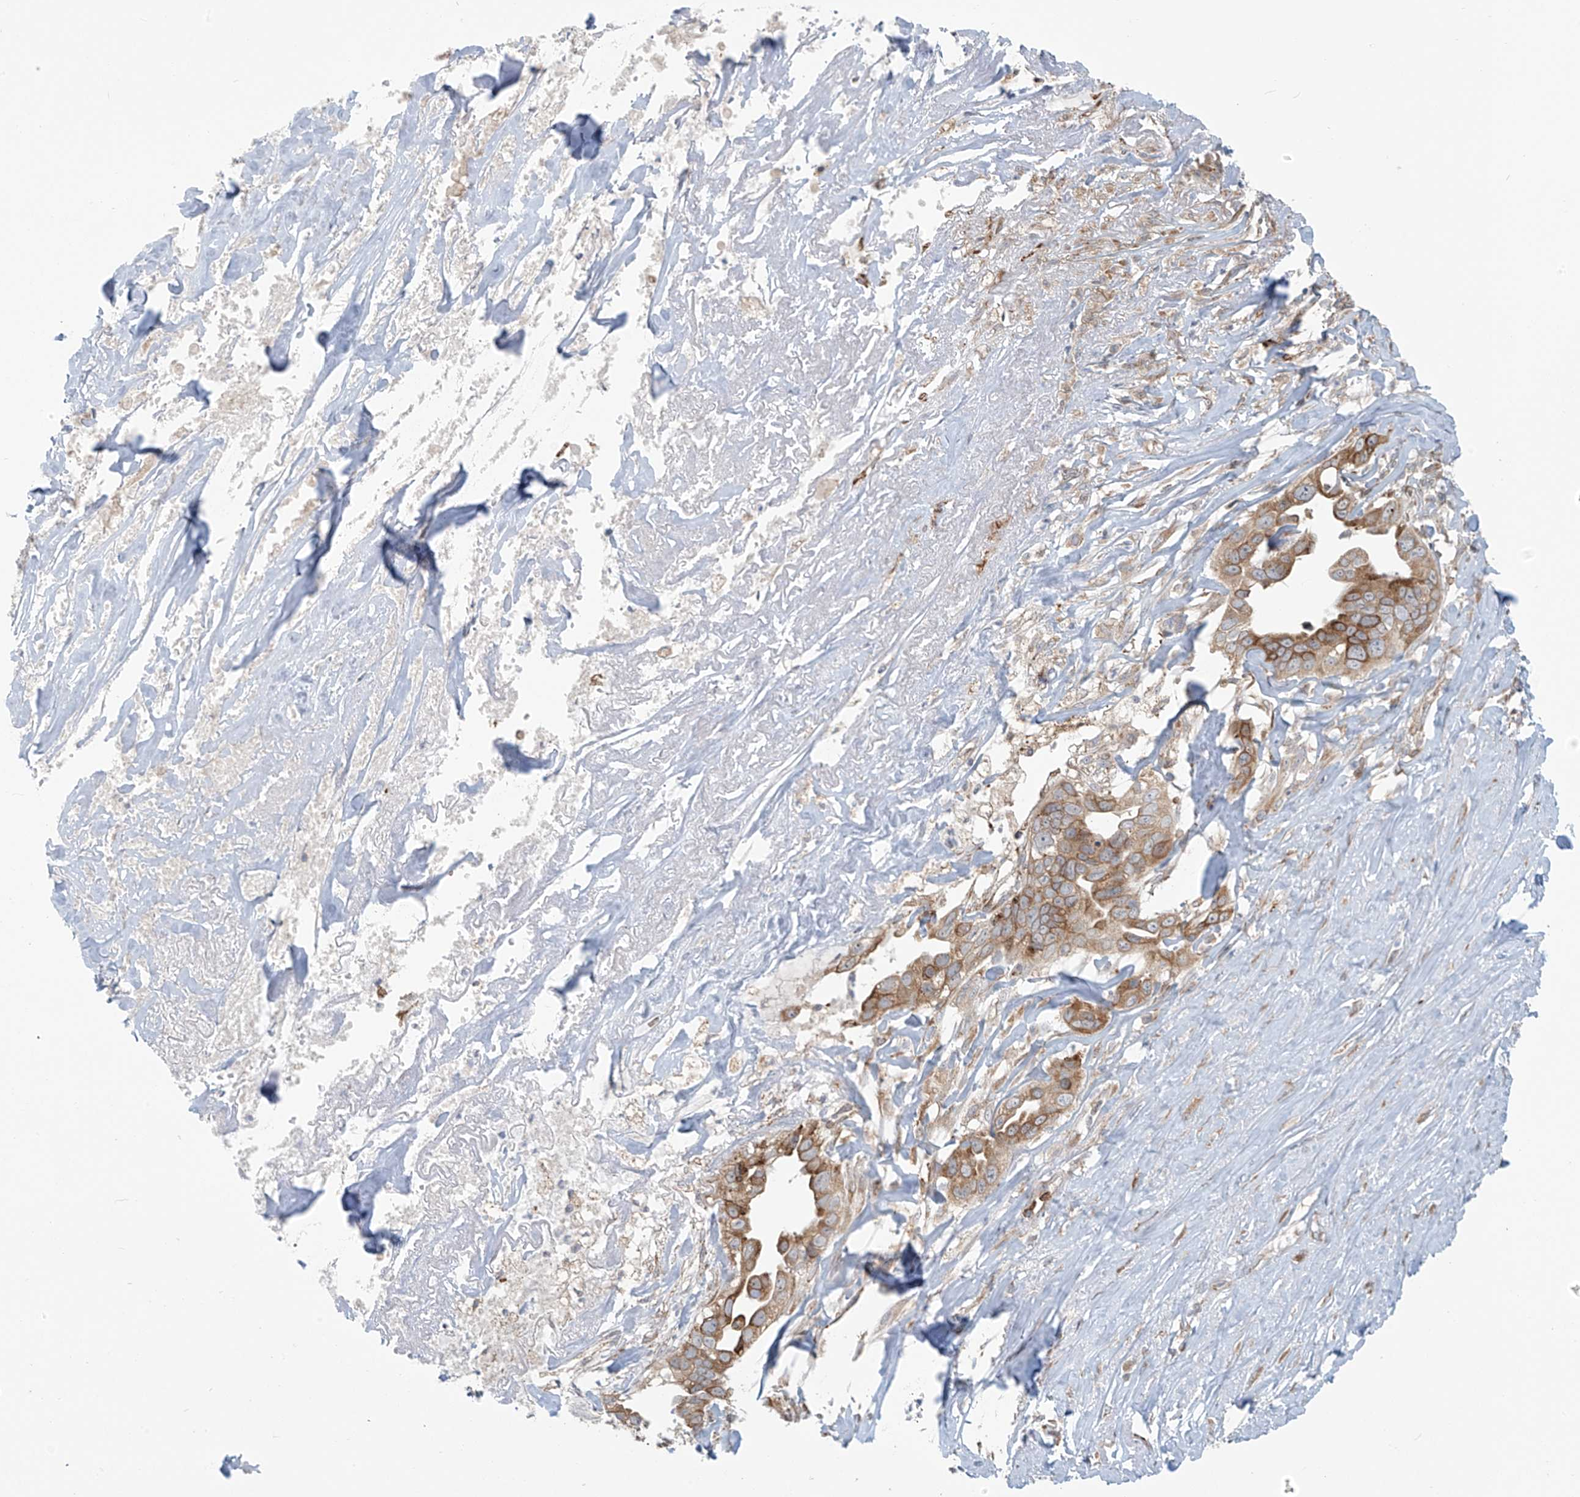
{"staining": {"intensity": "moderate", "quantity": ">75%", "location": "cytoplasmic/membranous"}, "tissue": "liver cancer", "cell_type": "Tumor cells", "image_type": "cancer", "snomed": [{"axis": "morphology", "description": "Cholangiocarcinoma"}, {"axis": "topography", "description": "Liver"}], "caption": "Liver cholangiocarcinoma stained for a protein displays moderate cytoplasmic/membranous positivity in tumor cells. The protein is stained brown, and the nuclei are stained in blue (DAB (3,3'-diaminobenzidine) IHC with brightfield microscopy, high magnification).", "gene": "KATNIP", "patient": {"sex": "female", "age": 79}}